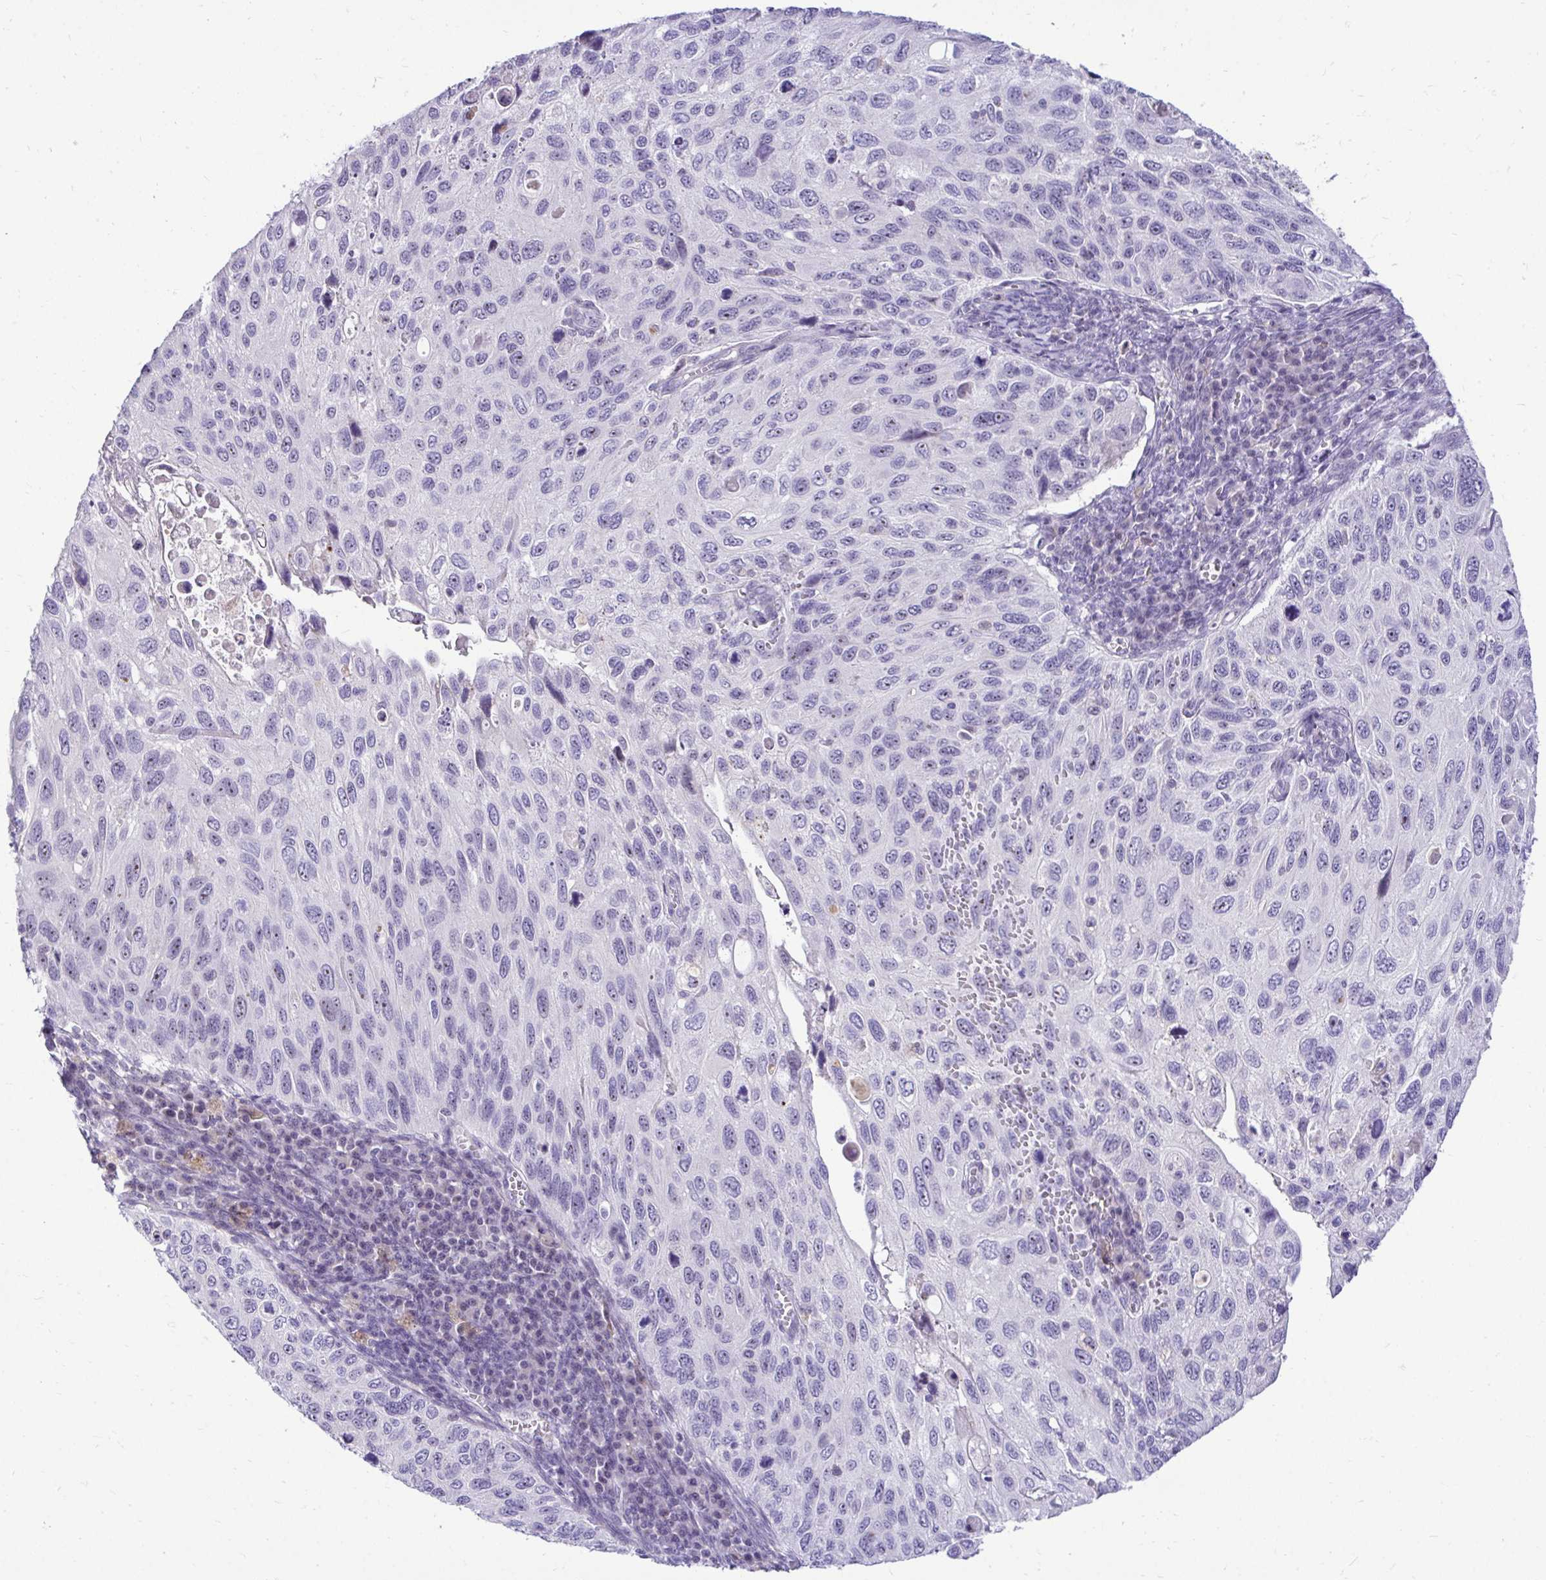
{"staining": {"intensity": "negative", "quantity": "none", "location": "none"}, "tissue": "cervical cancer", "cell_type": "Tumor cells", "image_type": "cancer", "snomed": [{"axis": "morphology", "description": "Squamous cell carcinoma, NOS"}, {"axis": "topography", "description": "Cervix"}], "caption": "Immunohistochemistry photomicrograph of cervical cancer stained for a protein (brown), which displays no positivity in tumor cells. The staining was performed using DAB to visualize the protein expression in brown, while the nuclei were stained in blue with hematoxylin (Magnification: 20x).", "gene": "NIFK", "patient": {"sex": "female", "age": 70}}